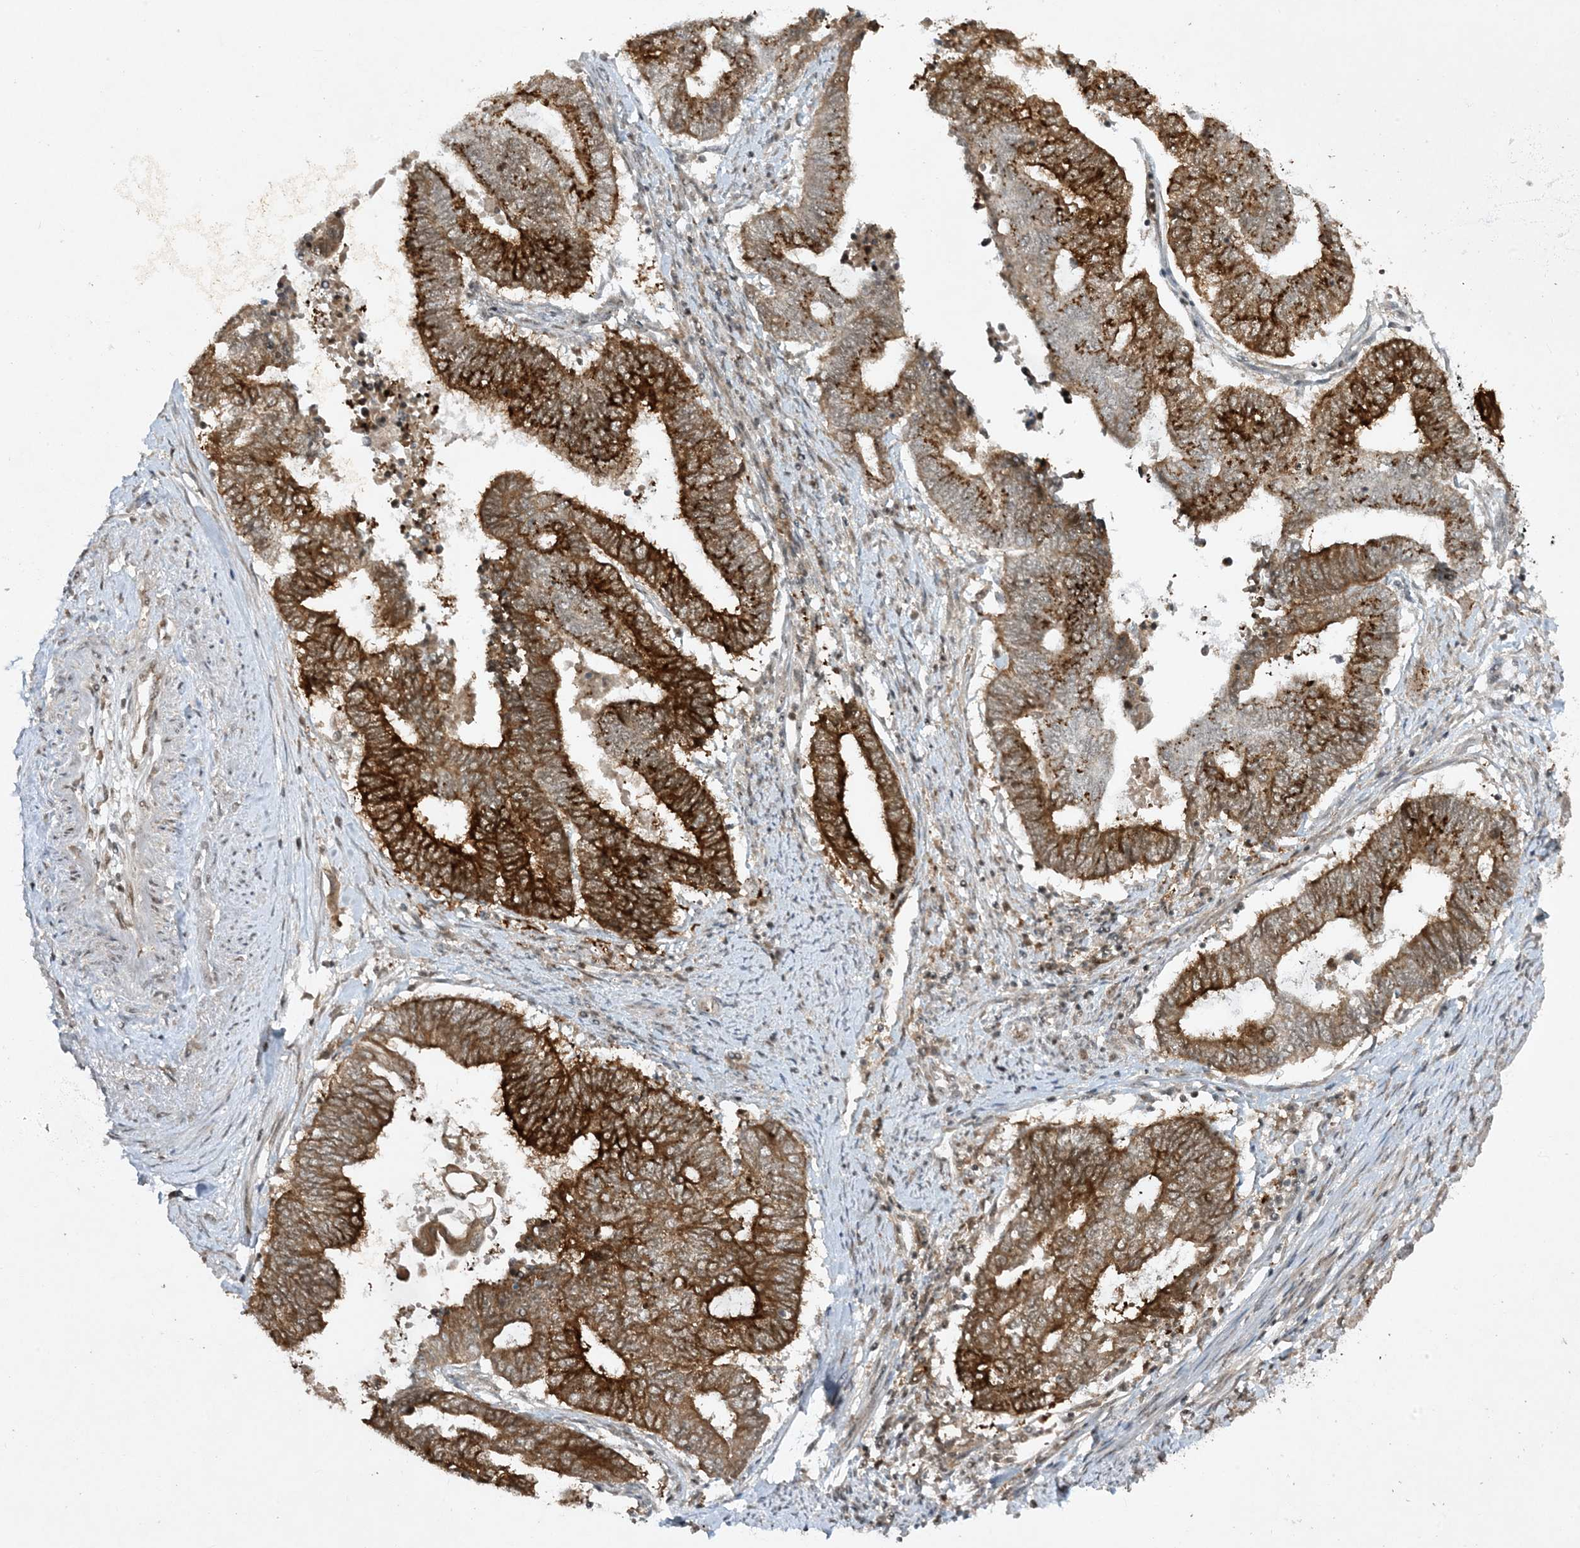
{"staining": {"intensity": "strong", "quantity": ">75%", "location": "cytoplasmic/membranous"}, "tissue": "endometrial cancer", "cell_type": "Tumor cells", "image_type": "cancer", "snomed": [{"axis": "morphology", "description": "Adenocarcinoma, NOS"}, {"axis": "topography", "description": "Uterus"}, {"axis": "topography", "description": "Endometrium"}], "caption": "Protein staining demonstrates strong cytoplasmic/membranous expression in about >75% of tumor cells in adenocarcinoma (endometrial).", "gene": "CERT1", "patient": {"sex": "female", "age": 70}}